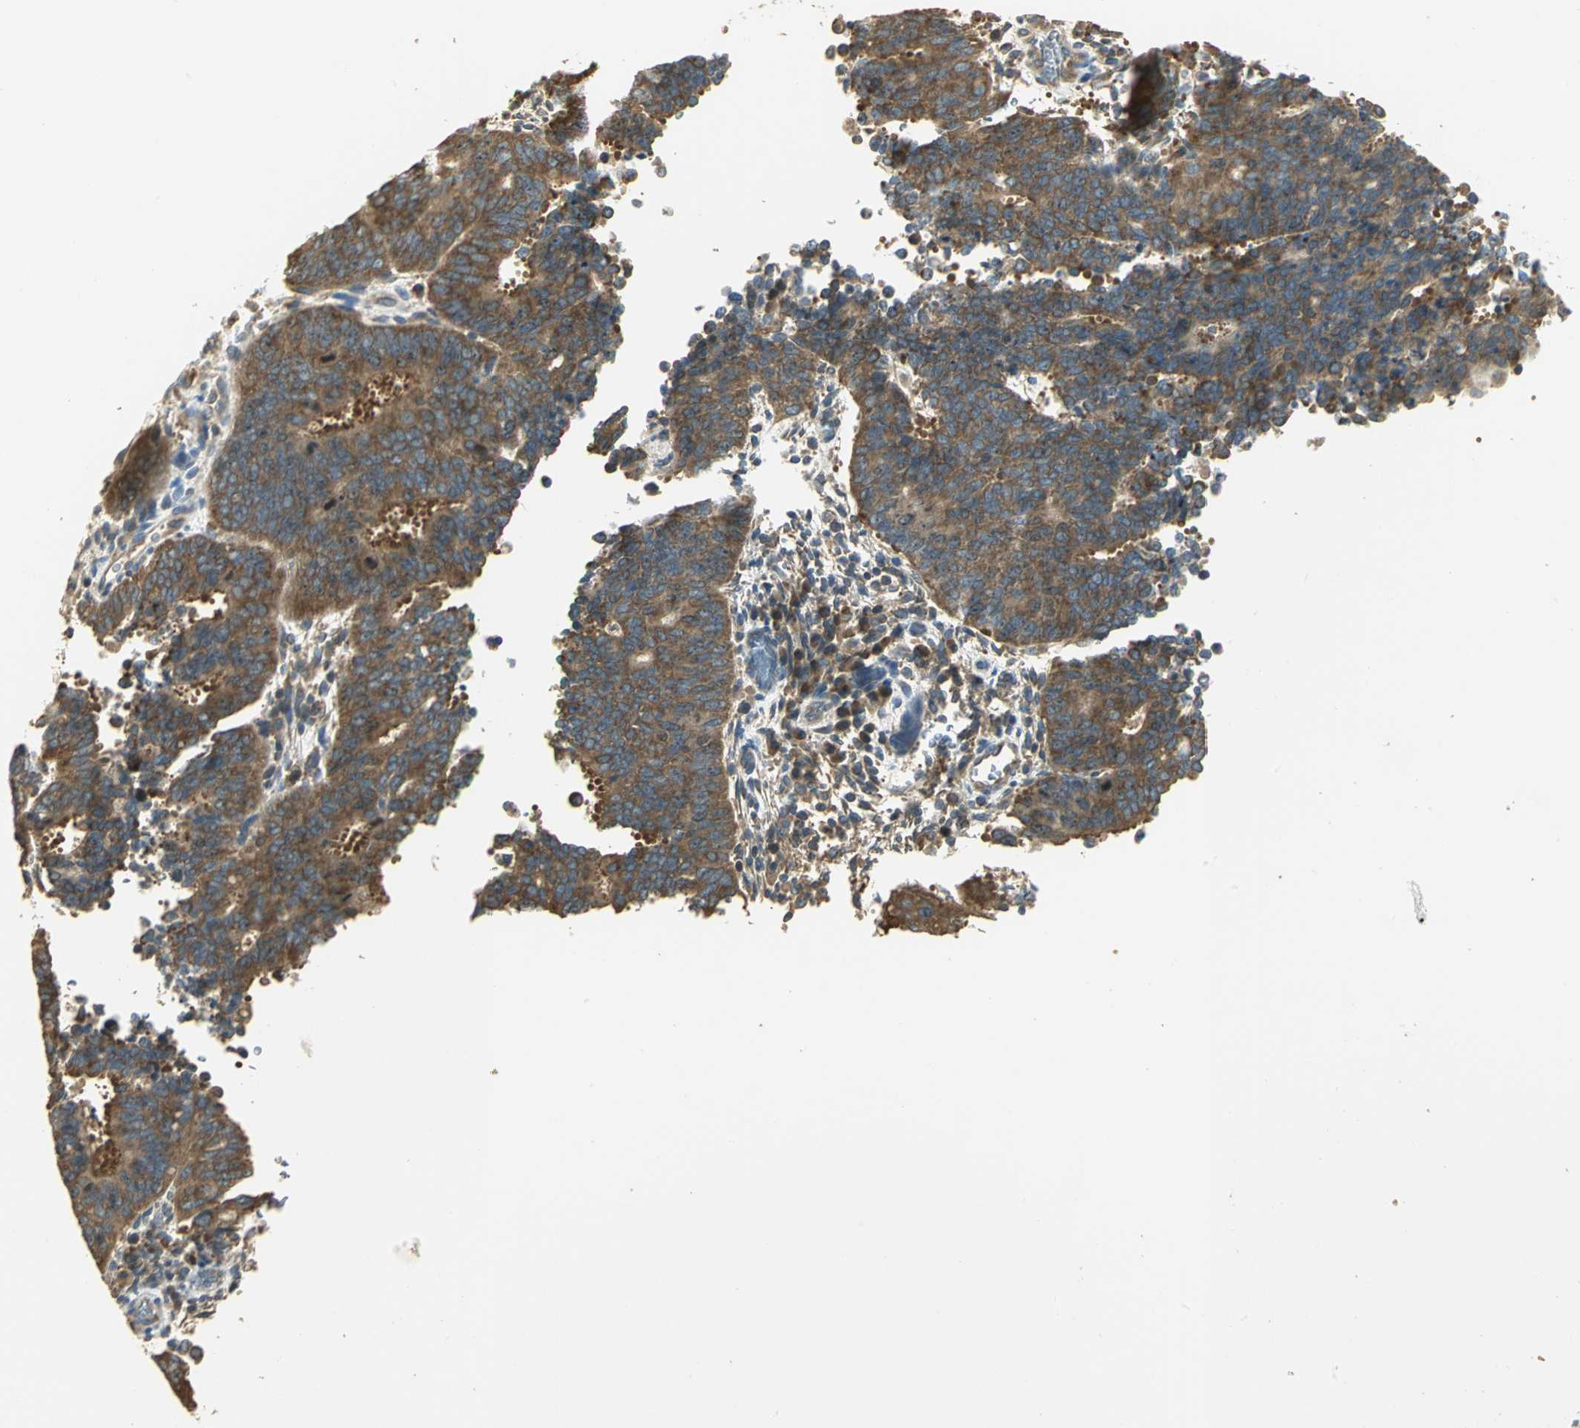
{"staining": {"intensity": "moderate", "quantity": ">75%", "location": "cytoplasmic/membranous"}, "tissue": "cervical cancer", "cell_type": "Tumor cells", "image_type": "cancer", "snomed": [{"axis": "morphology", "description": "Adenocarcinoma, NOS"}, {"axis": "topography", "description": "Cervix"}], "caption": "The histopathology image exhibits a brown stain indicating the presence of a protein in the cytoplasmic/membranous of tumor cells in cervical adenocarcinoma.", "gene": "RARS1", "patient": {"sex": "female", "age": 44}}